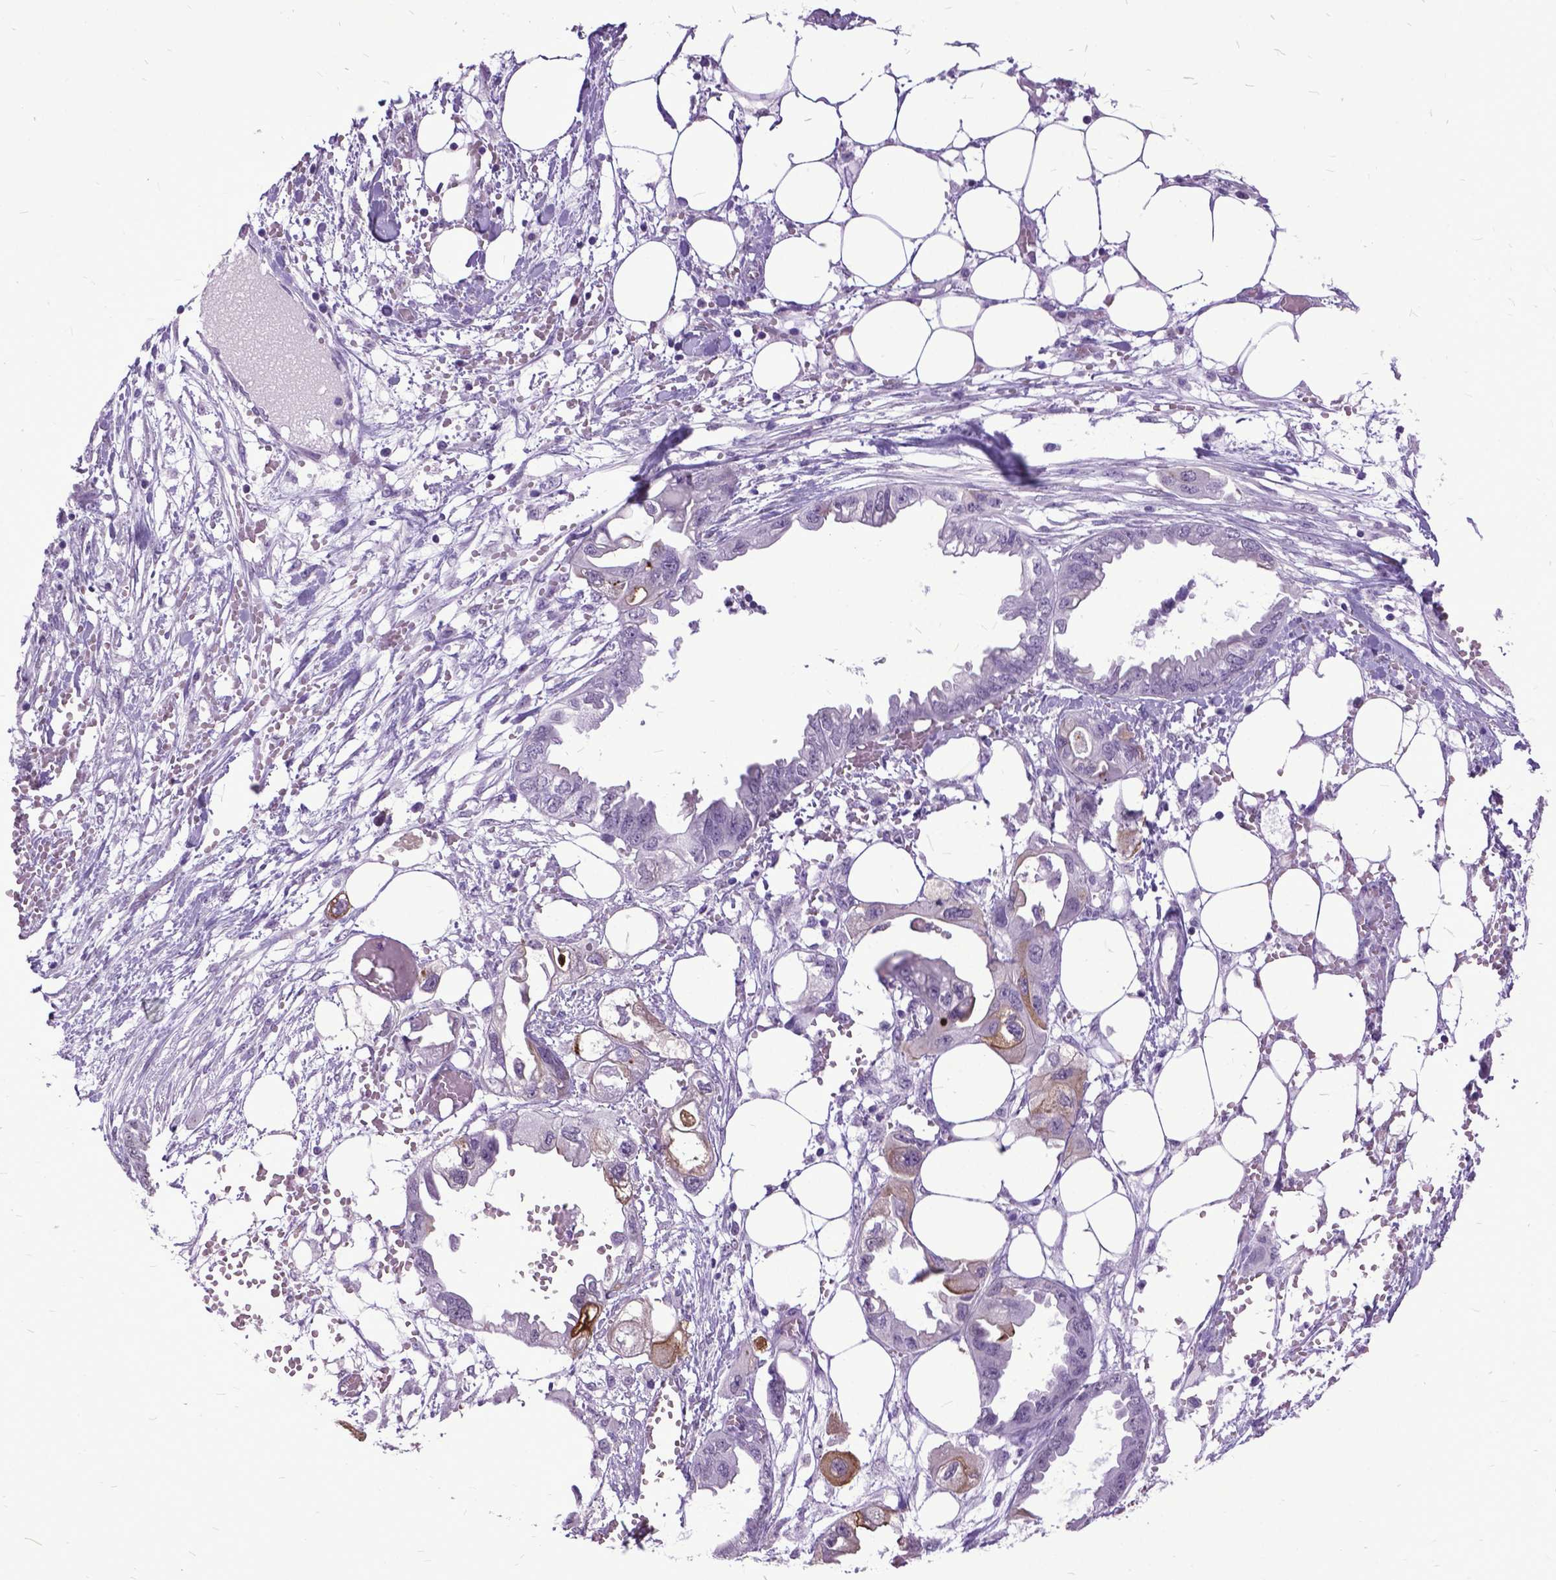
{"staining": {"intensity": "negative", "quantity": "none", "location": "none"}, "tissue": "endometrial cancer", "cell_type": "Tumor cells", "image_type": "cancer", "snomed": [{"axis": "morphology", "description": "Adenocarcinoma, NOS"}, {"axis": "morphology", "description": "Adenocarcinoma, metastatic, NOS"}, {"axis": "topography", "description": "Adipose tissue"}, {"axis": "topography", "description": "Endometrium"}], "caption": "Micrograph shows no protein expression in tumor cells of endometrial cancer (metastatic adenocarcinoma) tissue.", "gene": "MARCHF10", "patient": {"sex": "female", "age": 67}}